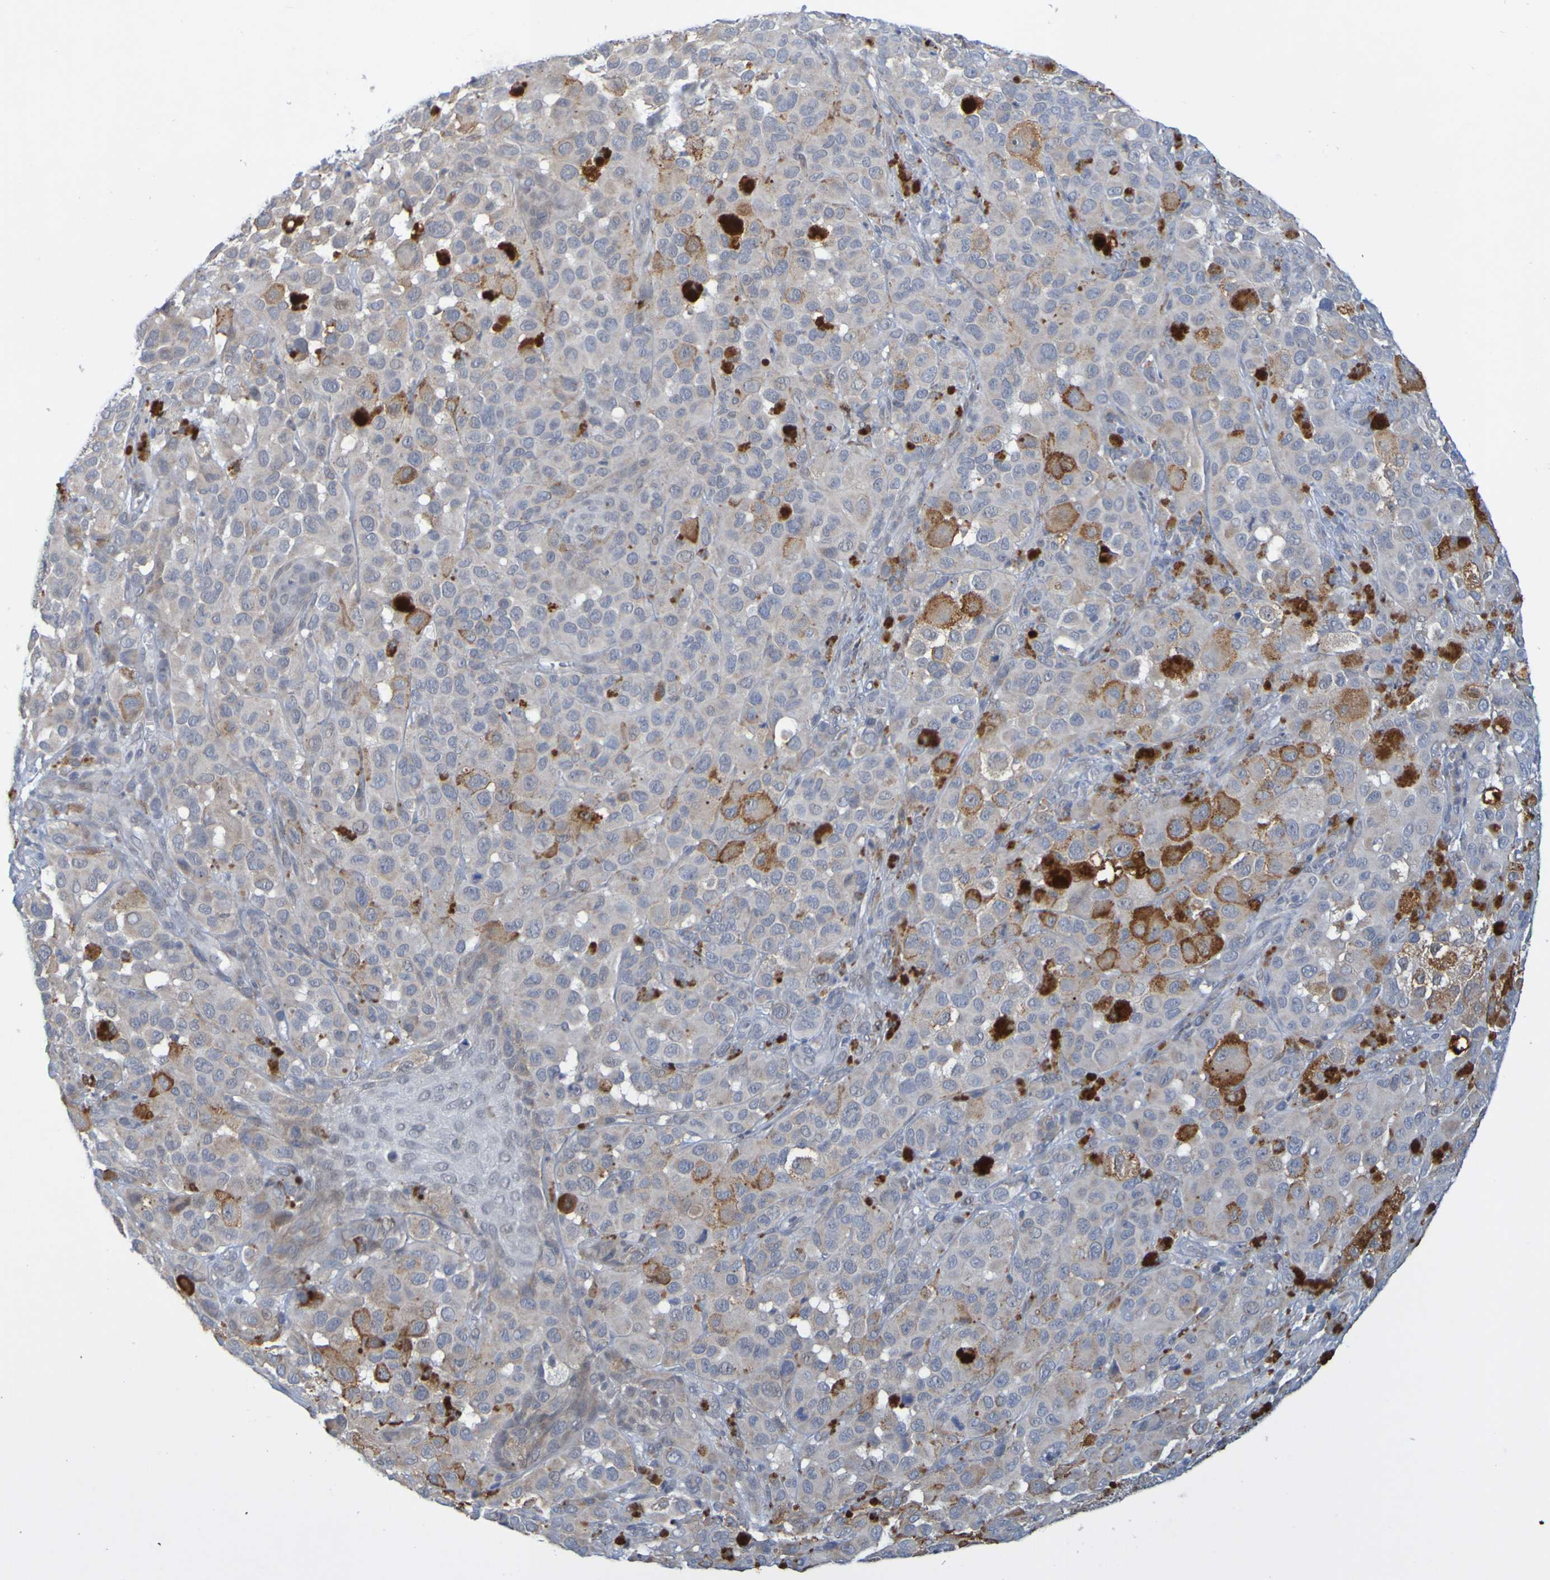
{"staining": {"intensity": "moderate", "quantity": "<25%", "location": "cytoplasmic/membranous"}, "tissue": "melanoma", "cell_type": "Tumor cells", "image_type": "cancer", "snomed": [{"axis": "morphology", "description": "Malignant melanoma, NOS"}, {"axis": "topography", "description": "Skin"}], "caption": "DAB (3,3'-diaminobenzidine) immunohistochemical staining of malignant melanoma demonstrates moderate cytoplasmic/membranous protein positivity in about <25% of tumor cells.", "gene": "LILRB5", "patient": {"sex": "male", "age": 96}}